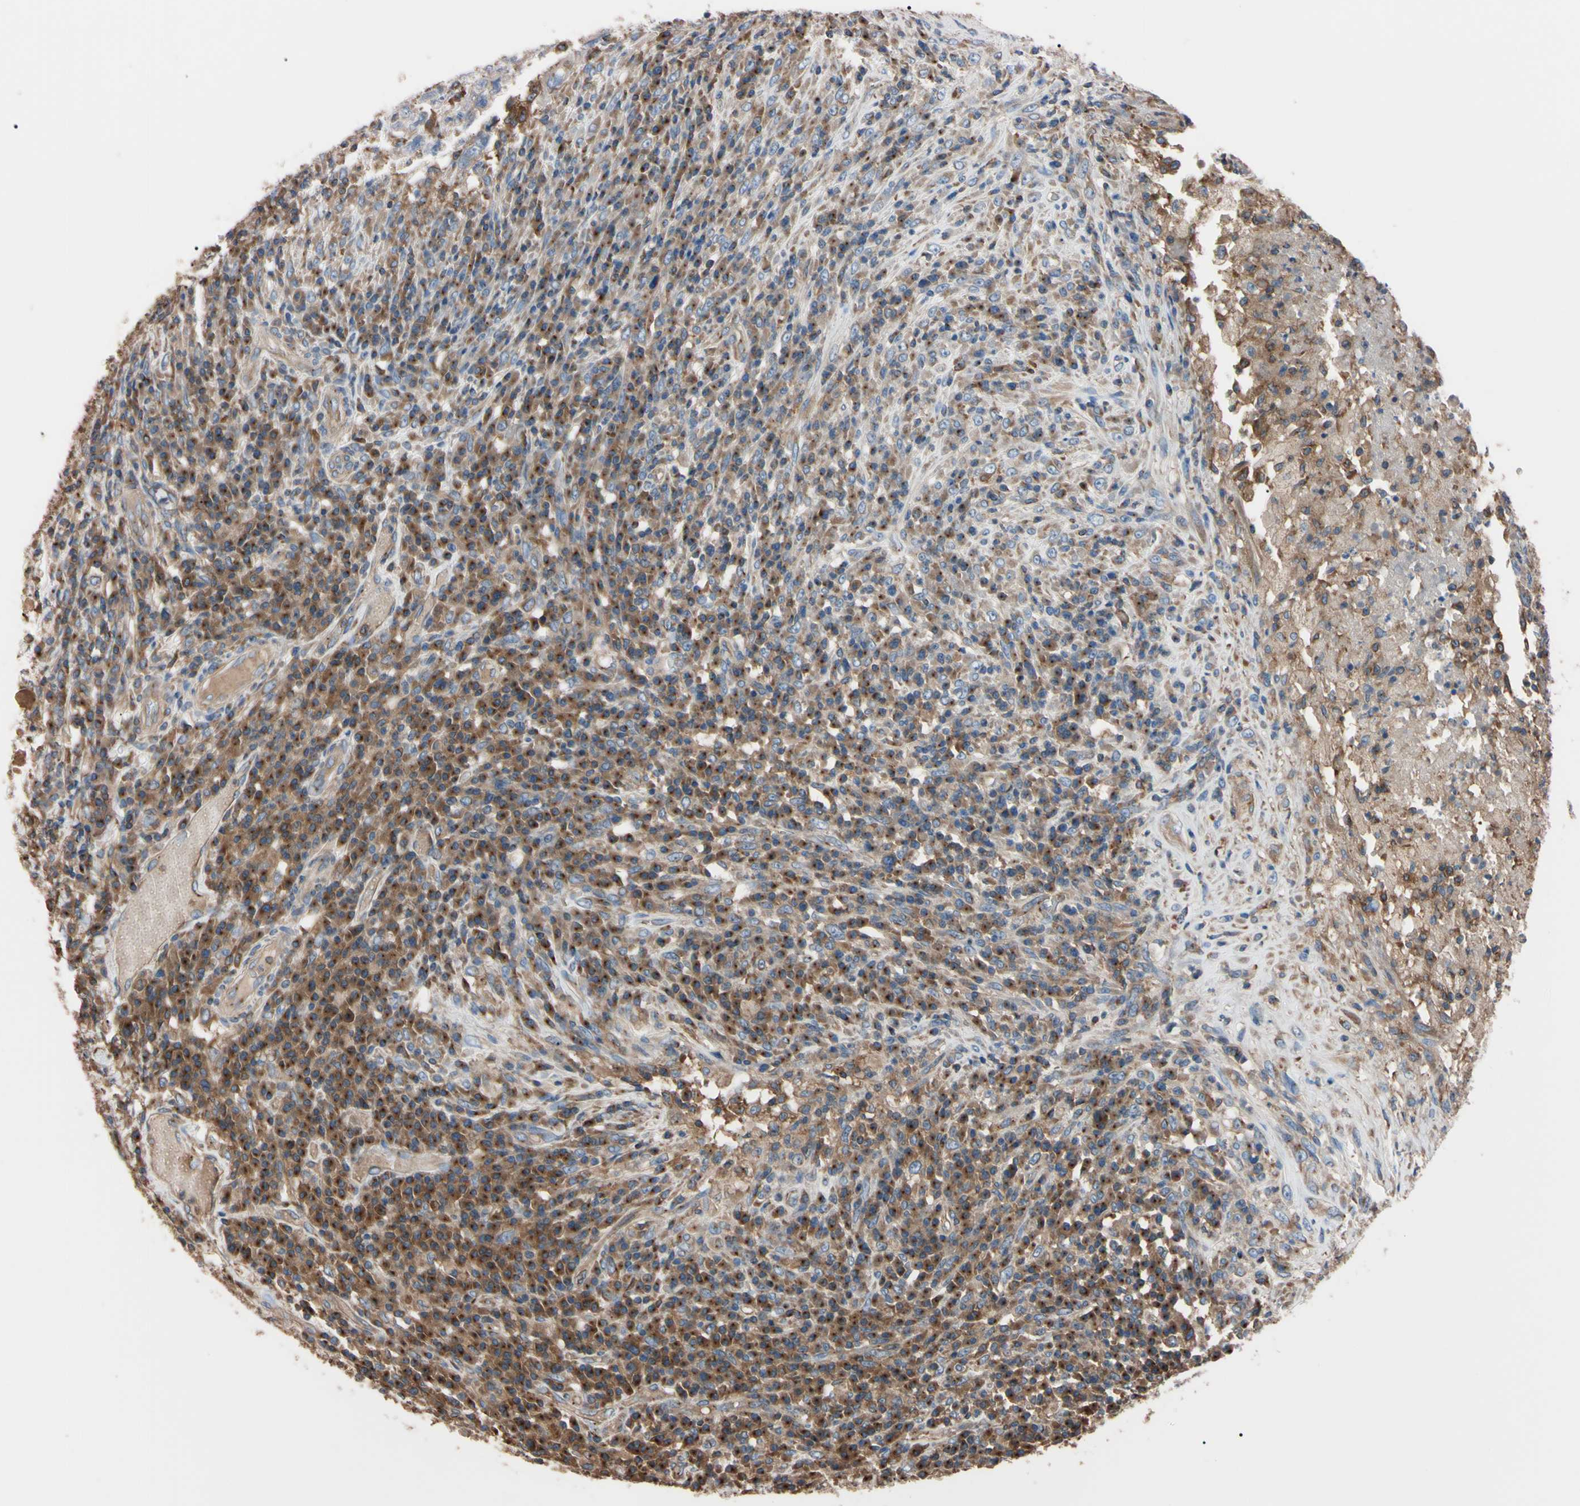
{"staining": {"intensity": "weak", "quantity": "<25%", "location": "cytoplasmic/membranous"}, "tissue": "testis cancer", "cell_type": "Tumor cells", "image_type": "cancer", "snomed": [{"axis": "morphology", "description": "Necrosis, NOS"}, {"axis": "morphology", "description": "Carcinoma, Embryonal, NOS"}, {"axis": "topography", "description": "Testis"}], "caption": "Photomicrograph shows no protein staining in tumor cells of testis embryonal carcinoma tissue.", "gene": "PRKACA", "patient": {"sex": "male", "age": 19}}